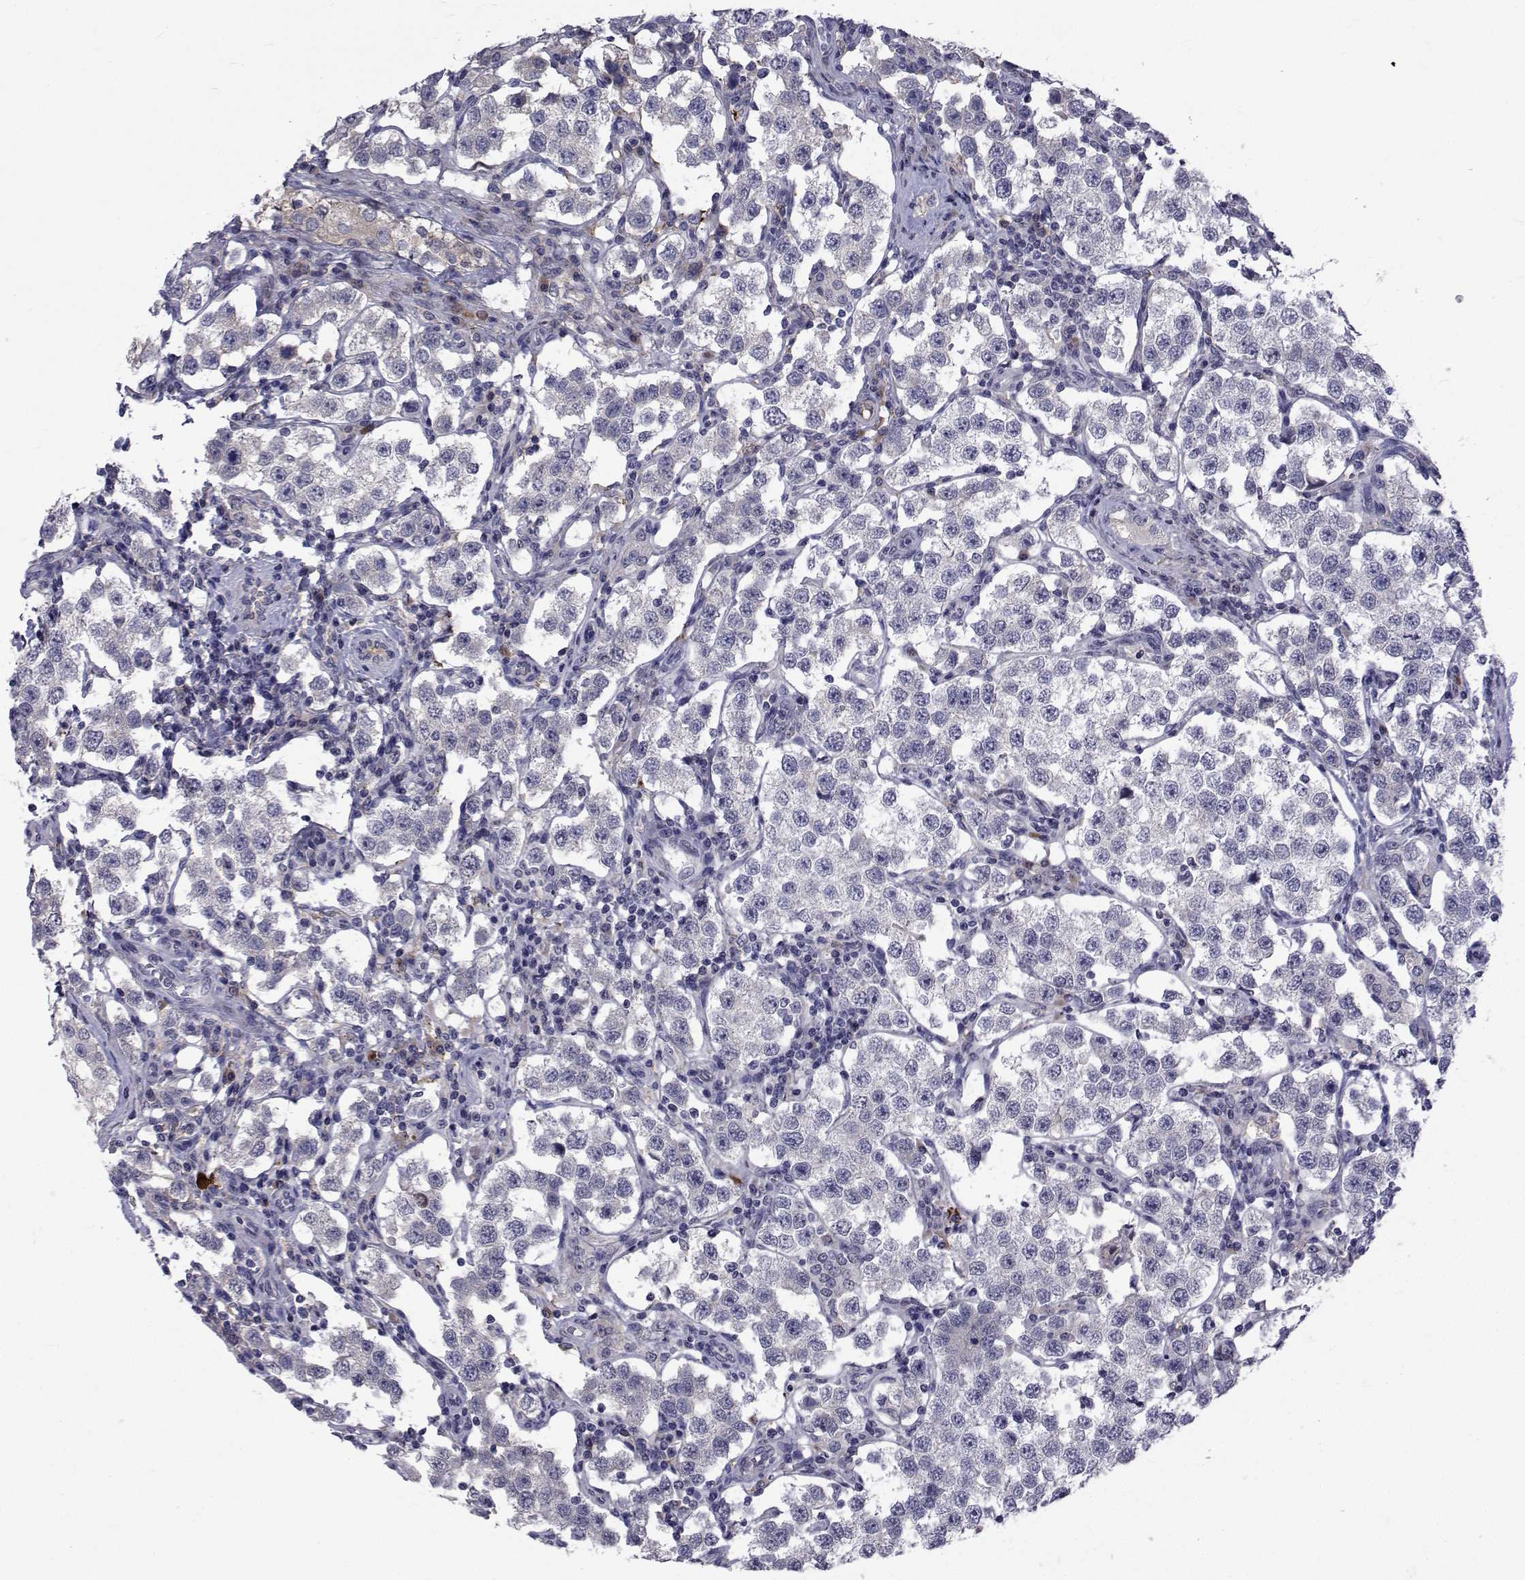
{"staining": {"intensity": "negative", "quantity": "none", "location": "none"}, "tissue": "testis cancer", "cell_type": "Tumor cells", "image_type": "cancer", "snomed": [{"axis": "morphology", "description": "Seminoma, NOS"}, {"axis": "topography", "description": "Testis"}], "caption": "Immunohistochemical staining of seminoma (testis) shows no significant staining in tumor cells. (Stains: DAB (3,3'-diaminobenzidine) immunohistochemistry with hematoxylin counter stain, Microscopy: brightfield microscopy at high magnification).", "gene": "TNFRSF11B", "patient": {"sex": "male", "age": 37}}